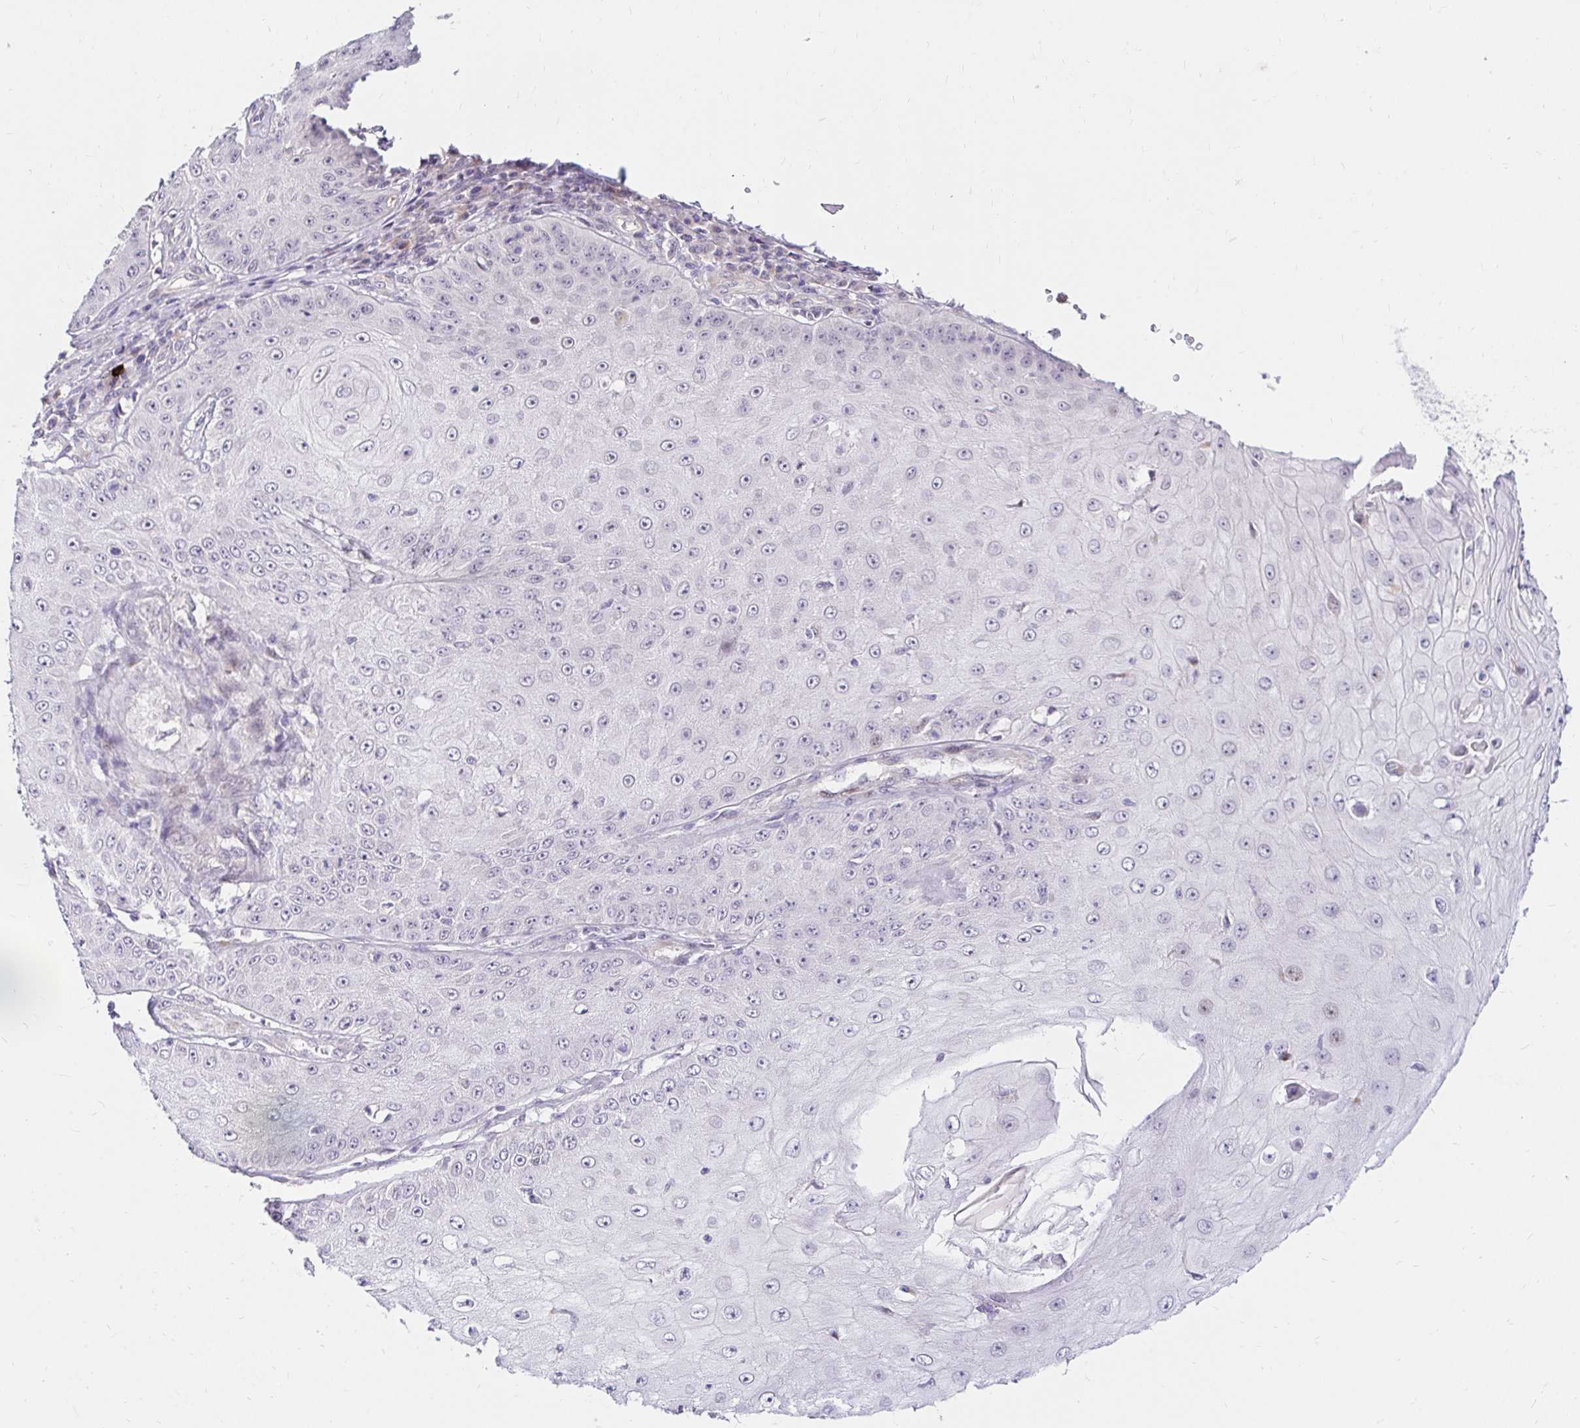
{"staining": {"intensity": "negative", "quantity": "none", "location": "none"}, "tissue": "skin cancer", "cell_type": "Tumor cells", "image_type": "cancer", "snomed": [{"axis": "morphology", "description": "Squamous cell carcinoma, NOS"}, {"axis": "topography", "description": "Skin"}], "caption": "A histopathology image of skin cancer (squamous cell carcinoma) stained for a protein shows no brown staining in tumor cells.", "gene": "GUCY1A1", "patient": {"sex": "male", "age": 70}}